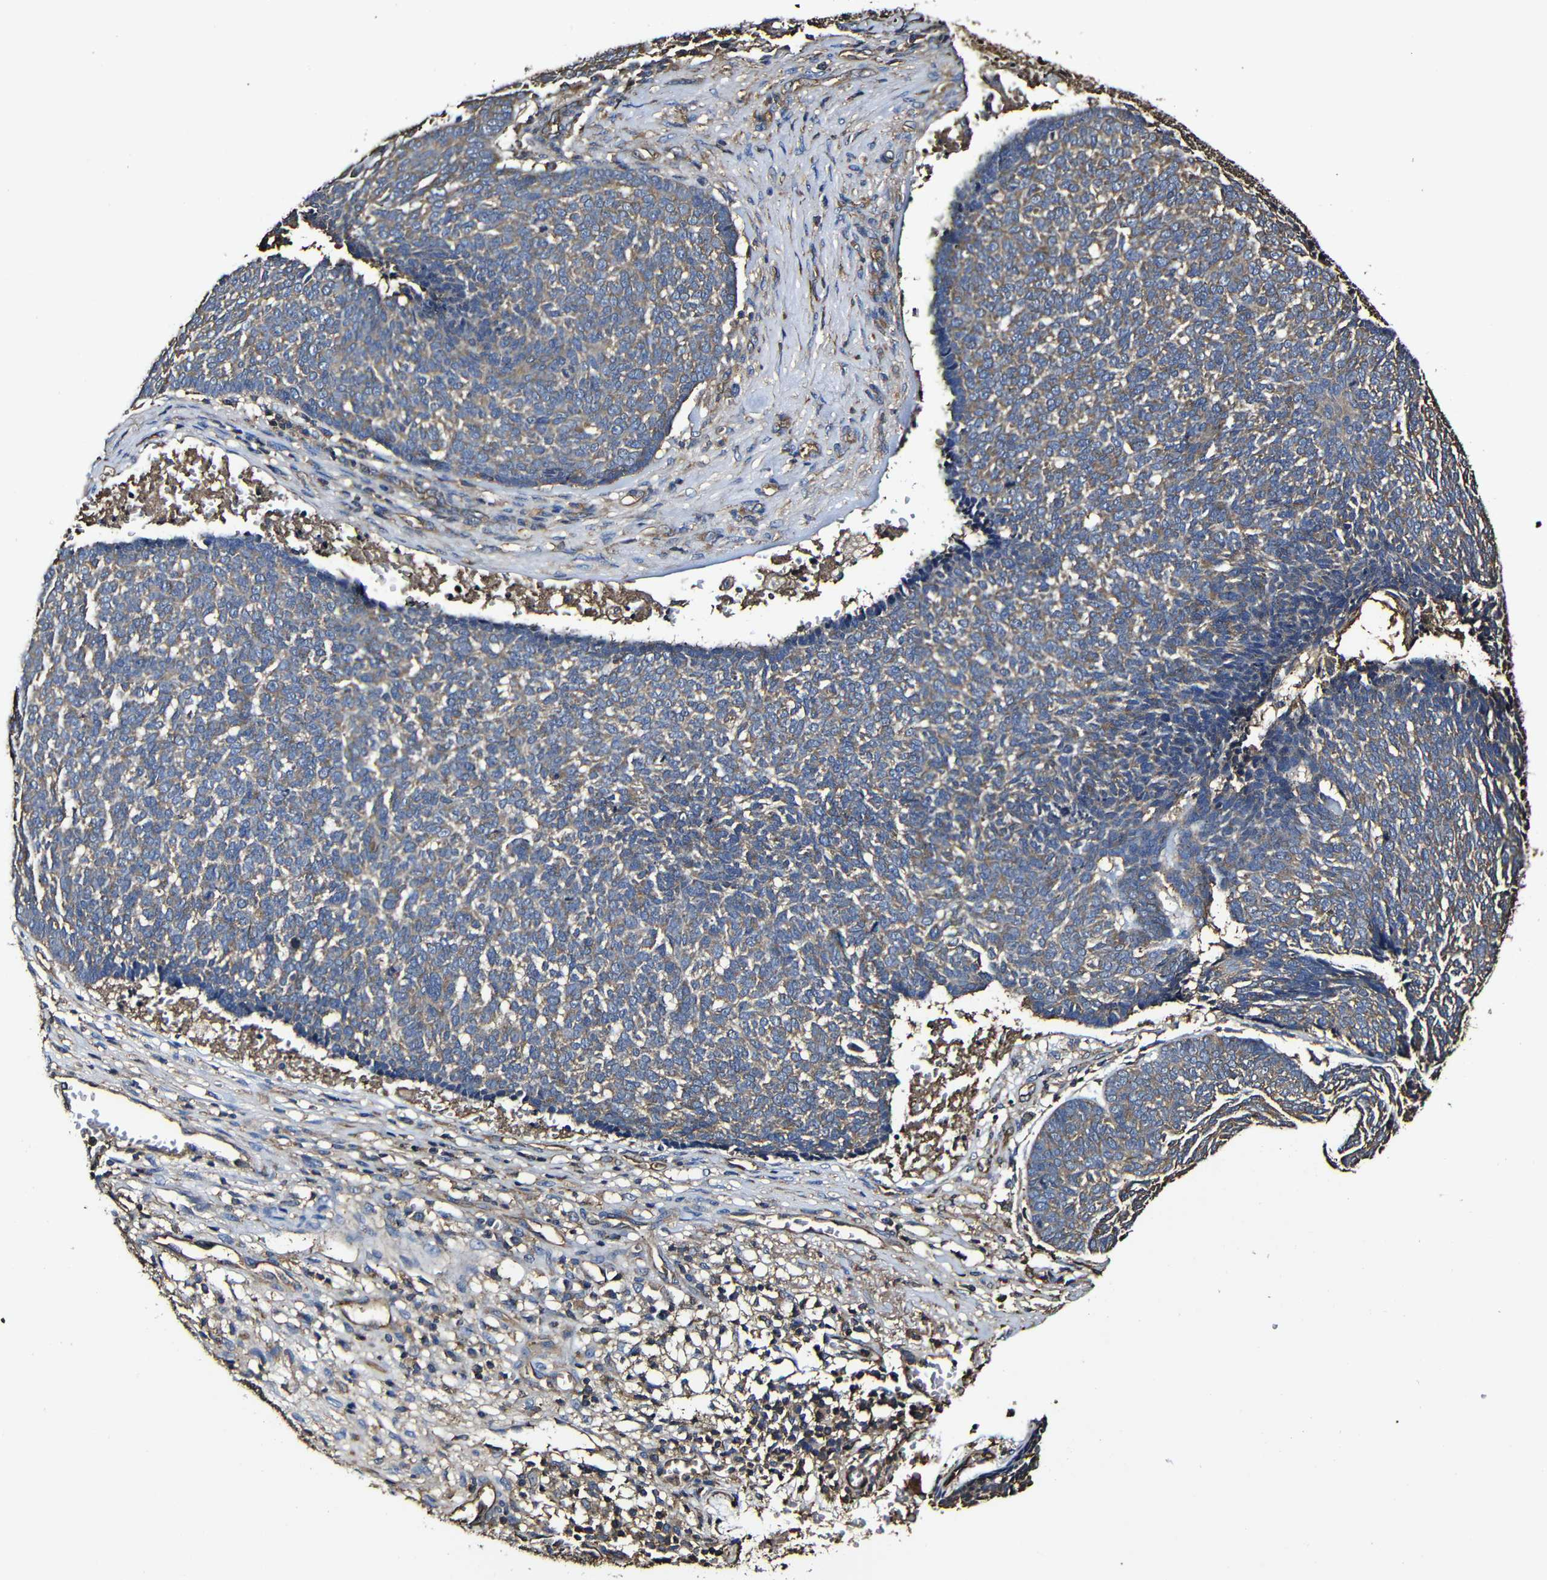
{"staining": {"intensity": "weak", "quantity": ">75%", "location": "cytoplasmic/membranous"}, "tissue": "skin cancer", "cell_type": "Tumor cells", "image_type": "cancer", "snomed": [{"axis": "morphology", "description": "Basal cell carcinoma"}, {"axis": "topography", "description": "Skin"}], "caption": "Approximately >75% of tumor cells in skin basal cell carcinoma display weak cytoplasmic/membranous protein expression as visualized by brown immunohistochemical staining.", "gene": "MSN", "patient": {"sex": "male", "age": 84}}